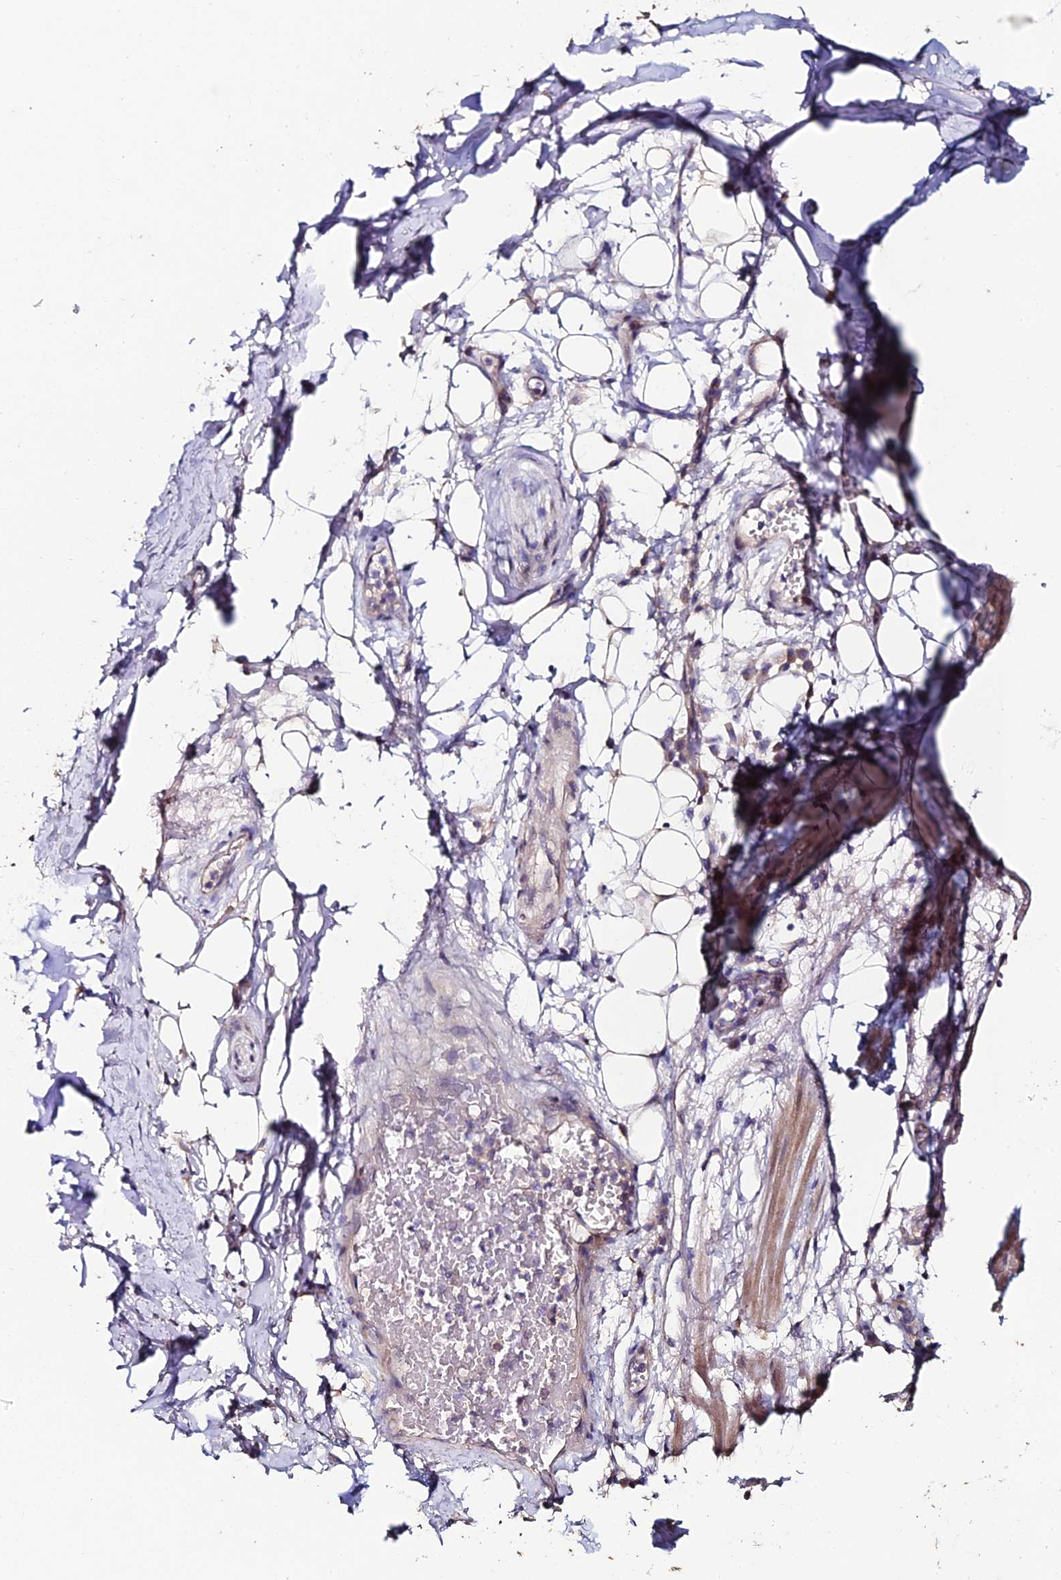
{"staining": {"intensity": "negative", "quantity": "none", "location": "none"}, "tissue": "adipose tissue", "cell_type": "Adipocytes", "image_type": "normal", "snomed": [{"axis": "morphology", "description": "Normal tissue, NOS"}, {"axis": "topography", "description": "Lymph node"}, {"axis": "topography", "description": "Cartilage tissue"}, {"axis": "topography", "description": "Bronchus"}], "caption": "Human adipose tissue stained for a protein using immunohistochemistry (IHC) shows no staining in adipocytes.", "gene": "ESRRG", "patient": {"sex": "male", "age": 63}}